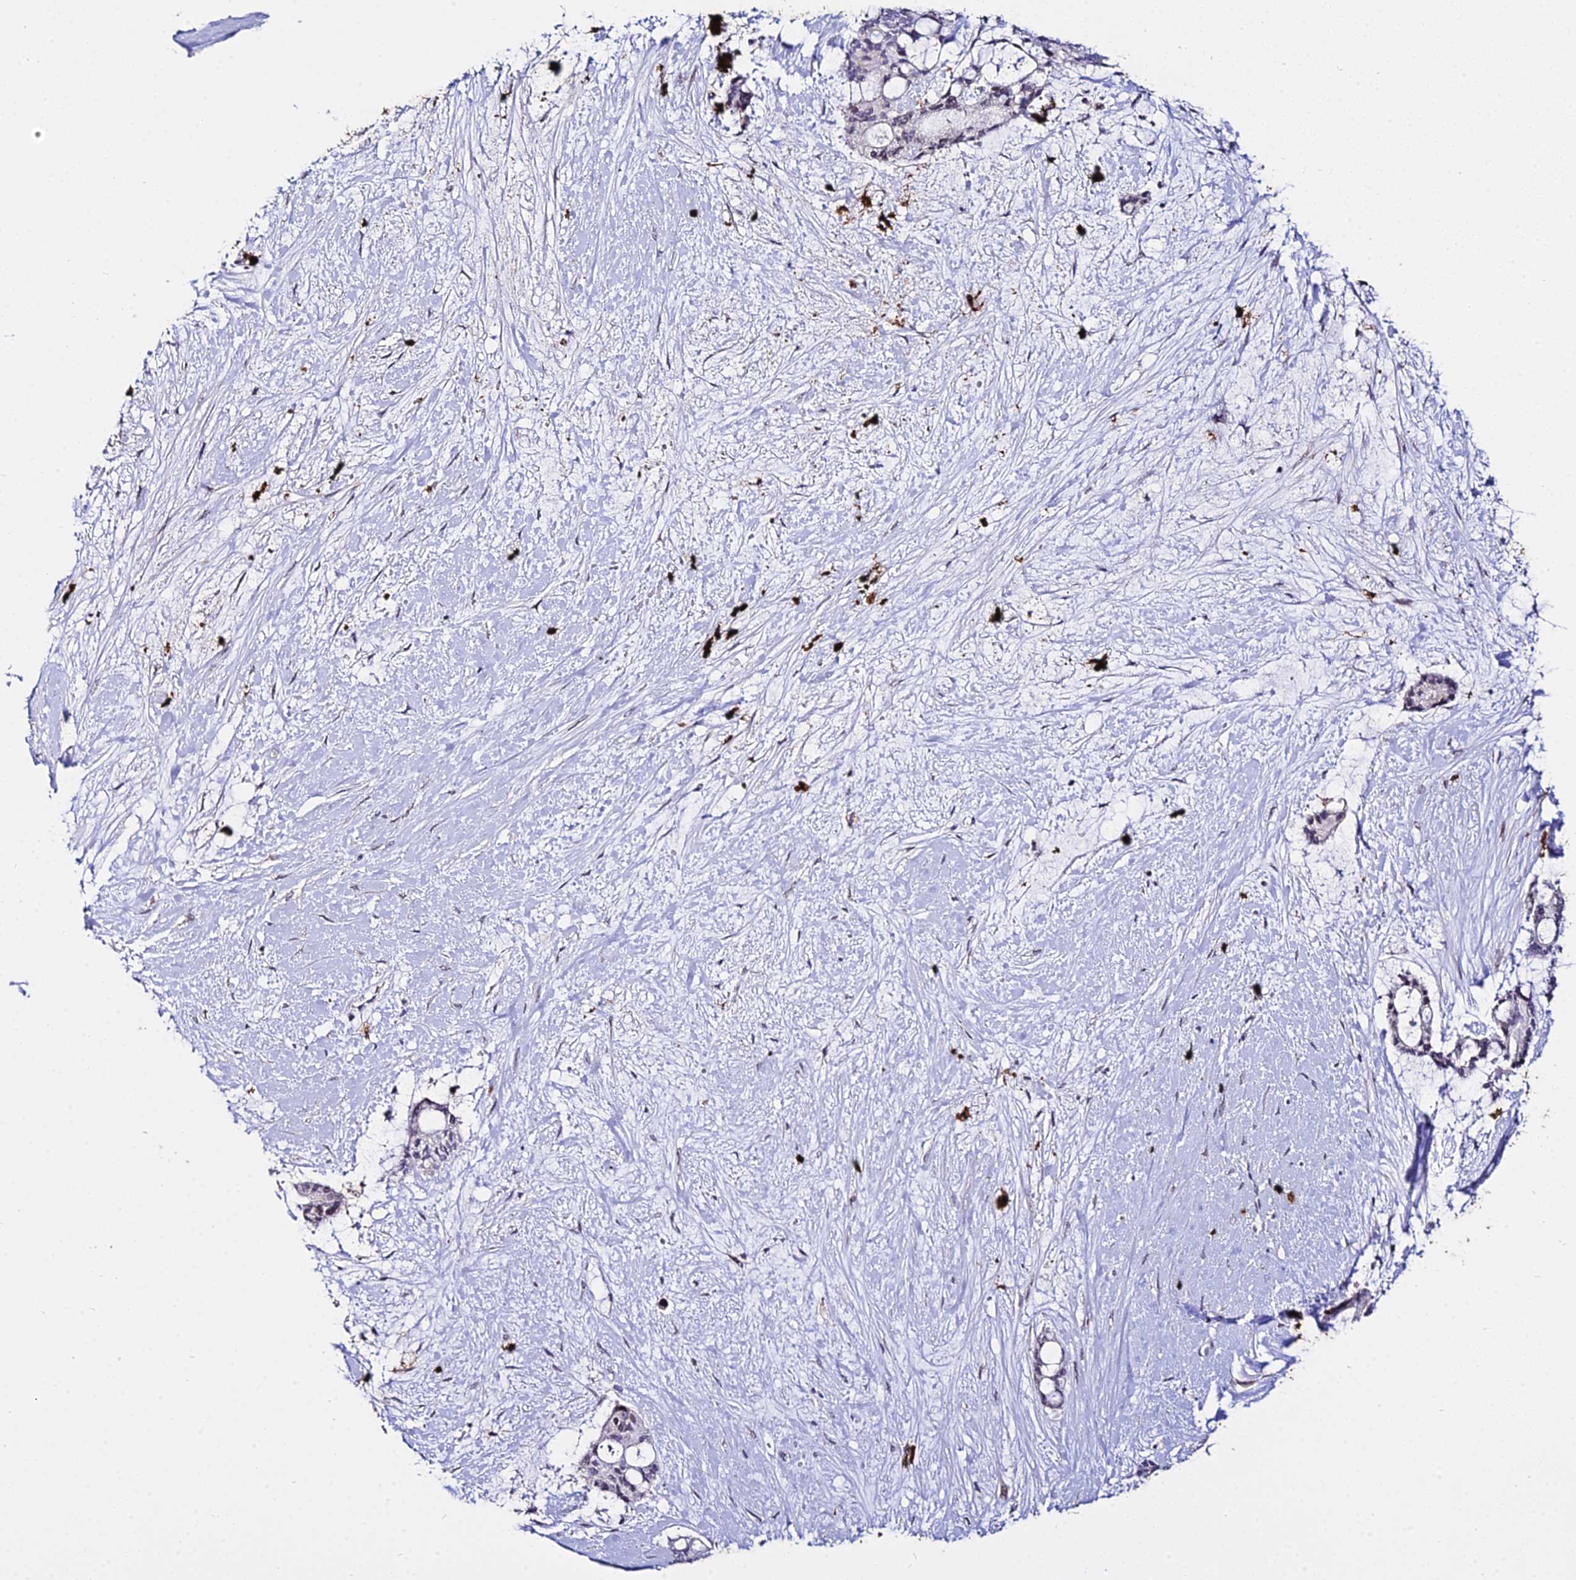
{"staining": {"intensity": "negative", "quantity": "none", "location": "none"}, "tissue": "liver cancer", "cell_type": "Tumor cells", "image_type": "cancer", "snomed": [{"axis": "morphology", "description": "Normal tissue, NOS"}, {"axis": "morphology", "description": "Cholangiocarcinoma"}, {"axis": "topography", "description": "Liver"}, {"axis": "topography", "description": "Peripheral nerve tissue"}], "caption": "Image shows no significant protein positivity in tumor cells of liver cholangiocarcinoma. (DAB immunohistochemistry, high magnification).", "gene": "MCM10", "patient": {"sex": "female", "age": 73}}